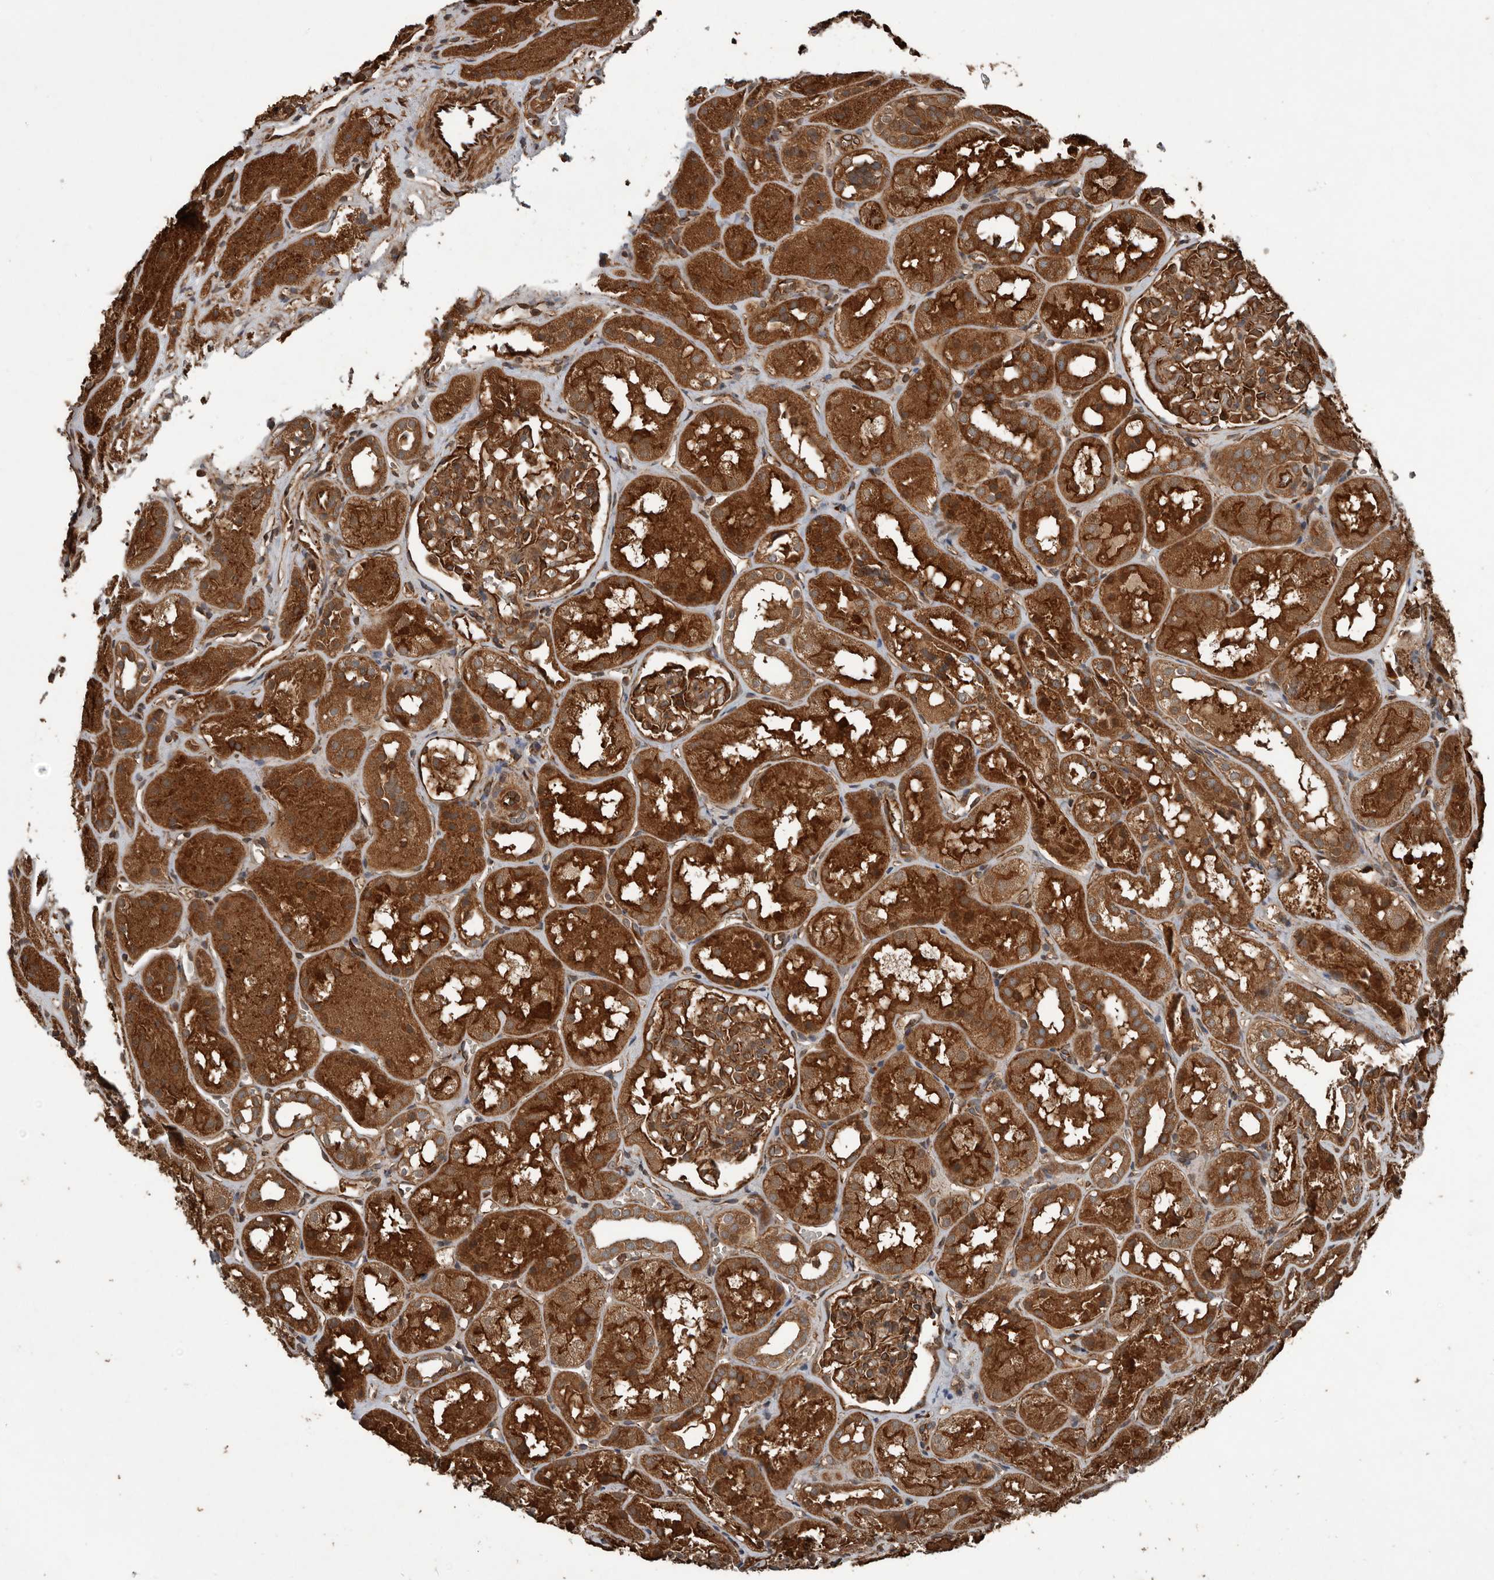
{"staining": {"intensity": "moderate", "quantity": ">75%", "location": "cytoplasmic/membranous"}, "tissue": "kidney", "cell_type": "Cells in glomeruli", "image_type": "normal", "snomed": [{"axis": "morphology", "description": "Normal tissue, NOS"}, {"axis": "topography", "description": "Kidney"}], "caption": "Human kidney stained with a brown dye exhibits moderate cytoplasmic/membranous positive expression in about >75% of cells in glomeruli.", "gene": "YOD1", "patient": {"sex": "male", "age": 16}}